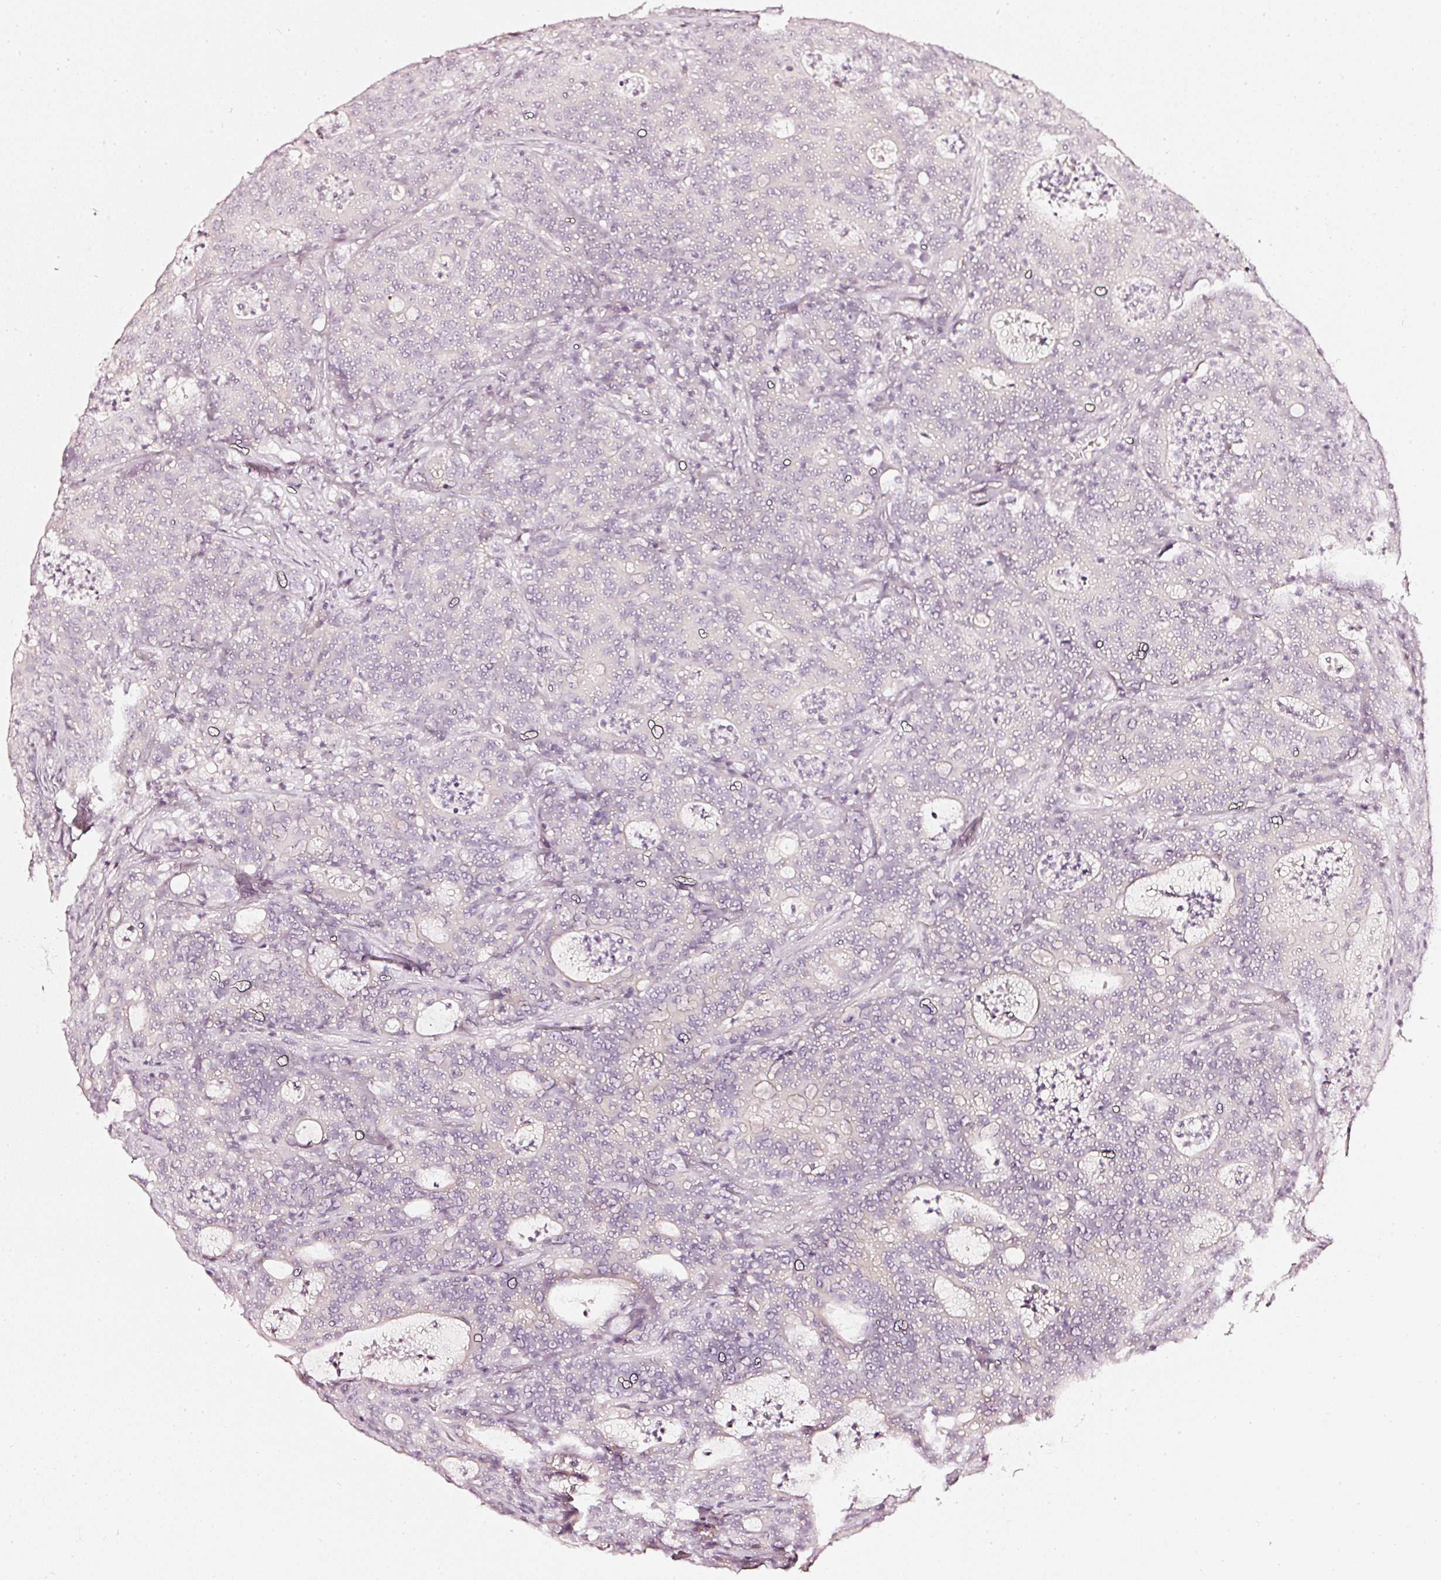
{"staining": {"intensity": "negative", "quantity": "none", "location": "none"}, "tissue": "colorectal cancer", "cell_type": "Tumor cells", "image_type": "cancer", "snomed": [{"axis": "morphology", "description": "Adenocarcinoma, NOS"}, {"axis": "topography", "description": "Colon"}], "caption": "High power microscopy micrograph of an immunohistochemistry (IHC) image of colorectal cancer (adenocarcinoma), revealing no significant positivity in tumor cells. Nuclei are stained in blue.", "gene": "CNP", "patient": {"sex": "male", "age": 83}}